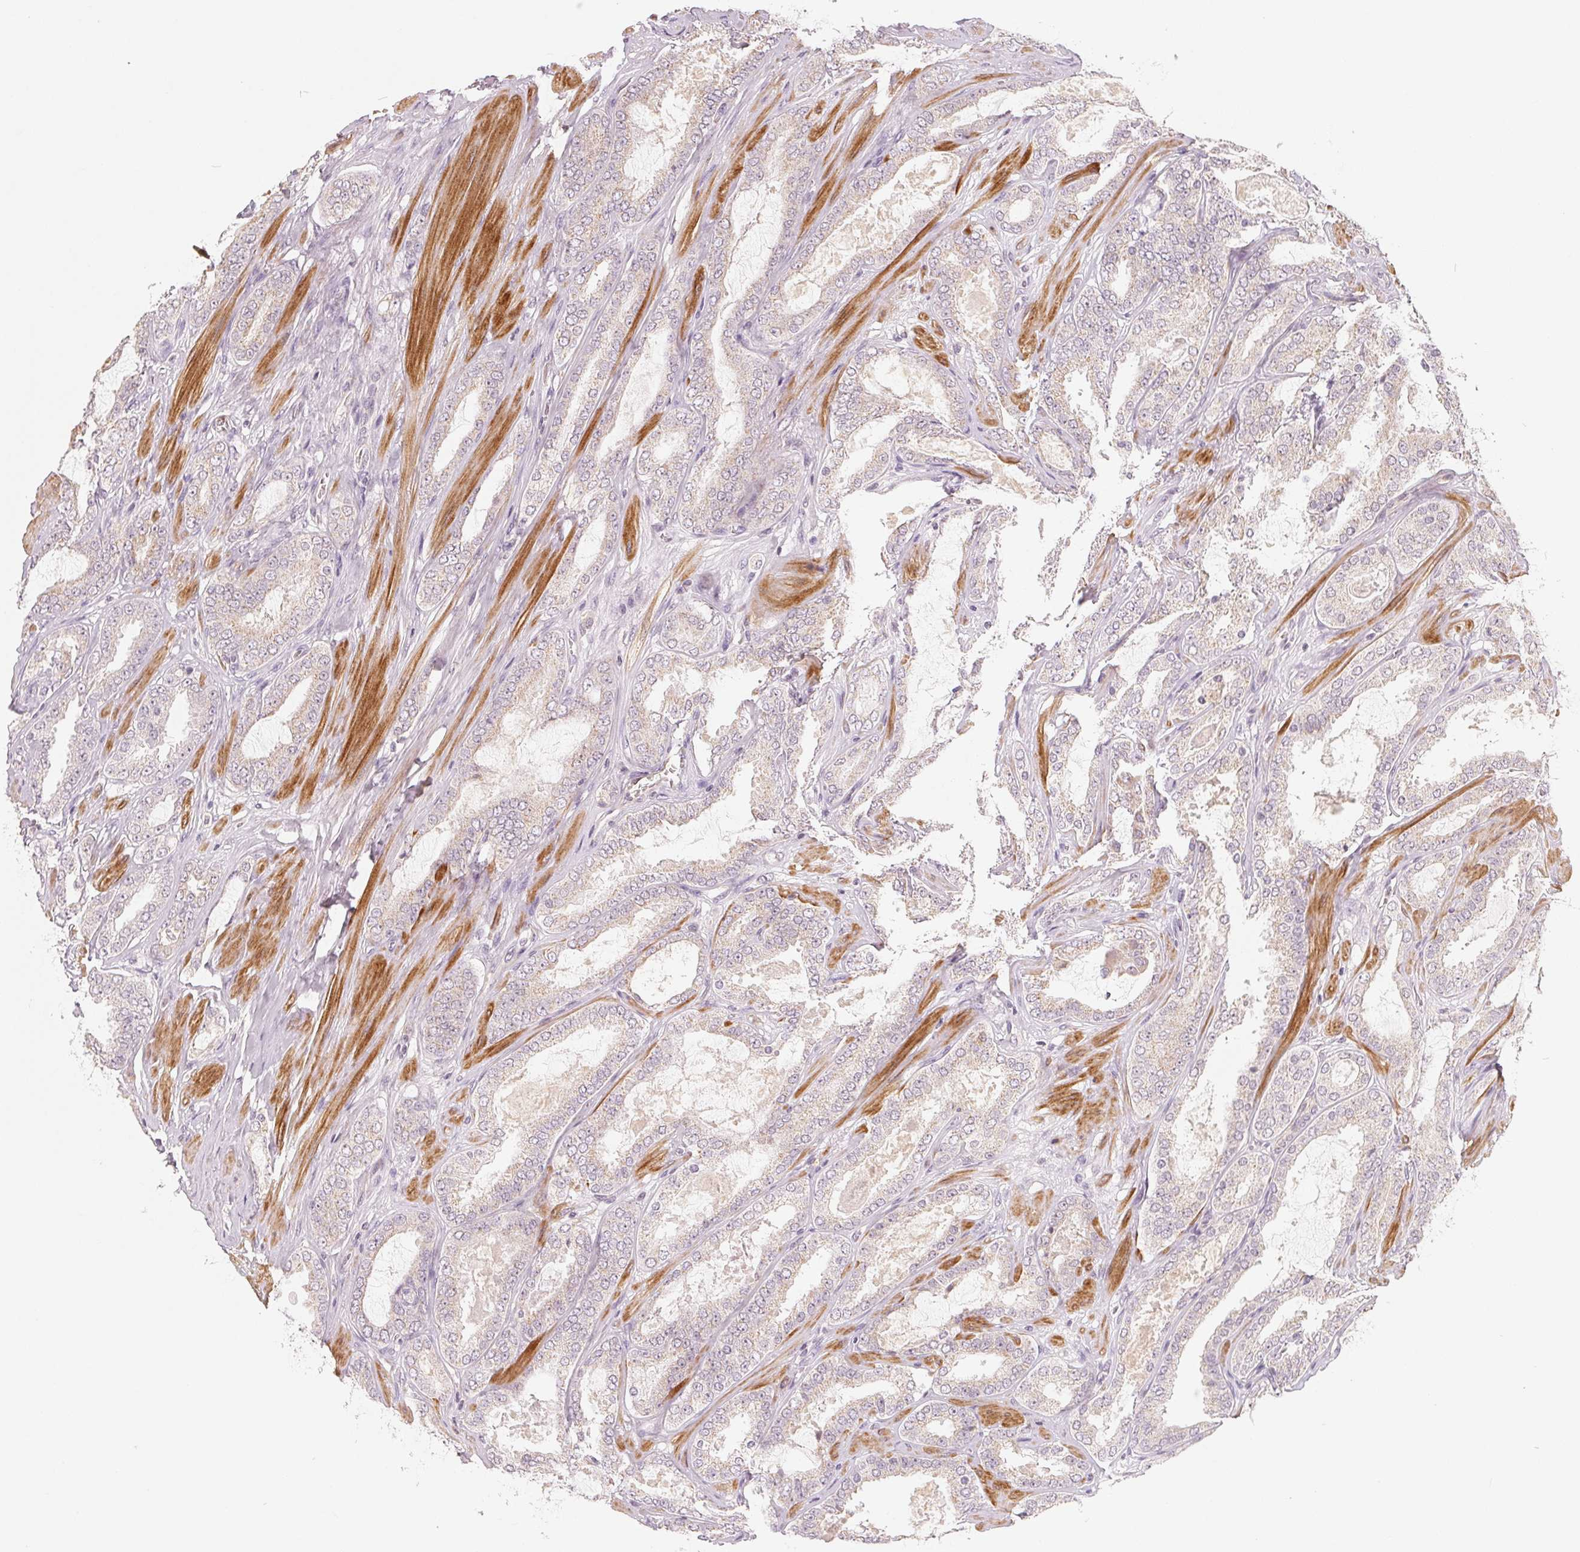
{"staining": {"intensity": "weak", "quantity": "<25%", "location": "cytoplasmic/membranous"}, "tissue": "prostate cancer", "cell_type": "Tumor cells", "image_type": "cancer", "snomed": [{"axis": "morphology", "description": "Adenocarcinoma, High grade"}, {"axis": "topography", "description": "Prostate"}], "caption": "Histopathology image shows no significant protein staining in tumor cells of prostate cancer.", "gene": "GHITM", "patient": {"sex": "male", "age": 63}}